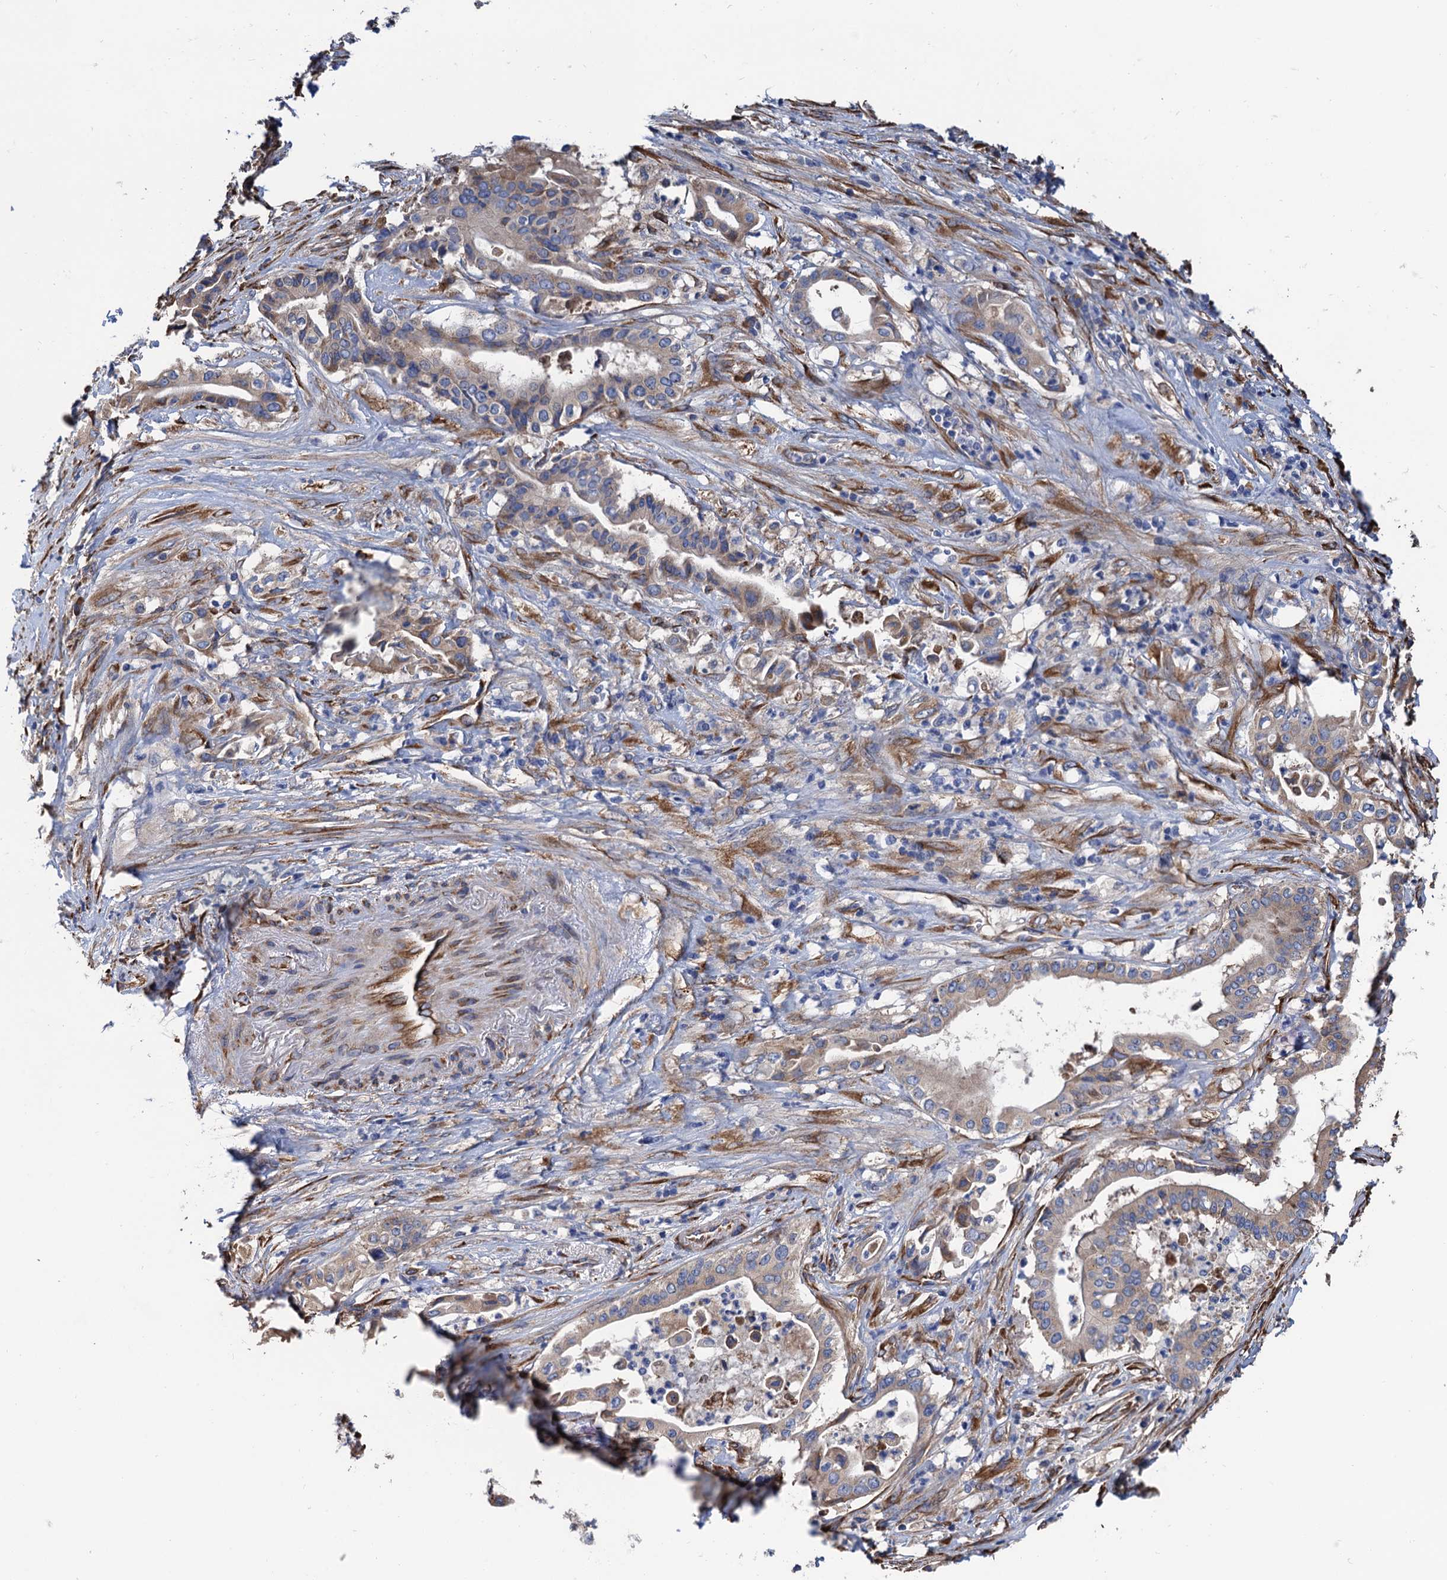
{"staining": {"intensity": "weak", "quantity": "<25%", "location": "cytoplasmic/membranous"}, "tissue": "pancreatic cancer", "cell_type": "Tumor cells", "image_type": "cancer", "snomed": [{"axis": "morphology", "description": "Adenocarcinoma, NOS"}, {"axis": "topography", "description": "Pancreas"}], "caption": "Immunohistochemical staining of pancreatic adenocarcinoma displays no significant expression in tumor cells. Brightfield microscopy of immunohistochemistry (IHC) stained with DAB (3,3'-diaminobenzidine) (brown) and hematoxylin (blue), captured at high magnification.", "gene": "CNNM1", "patient": {"sex": "female", "age": 77}}